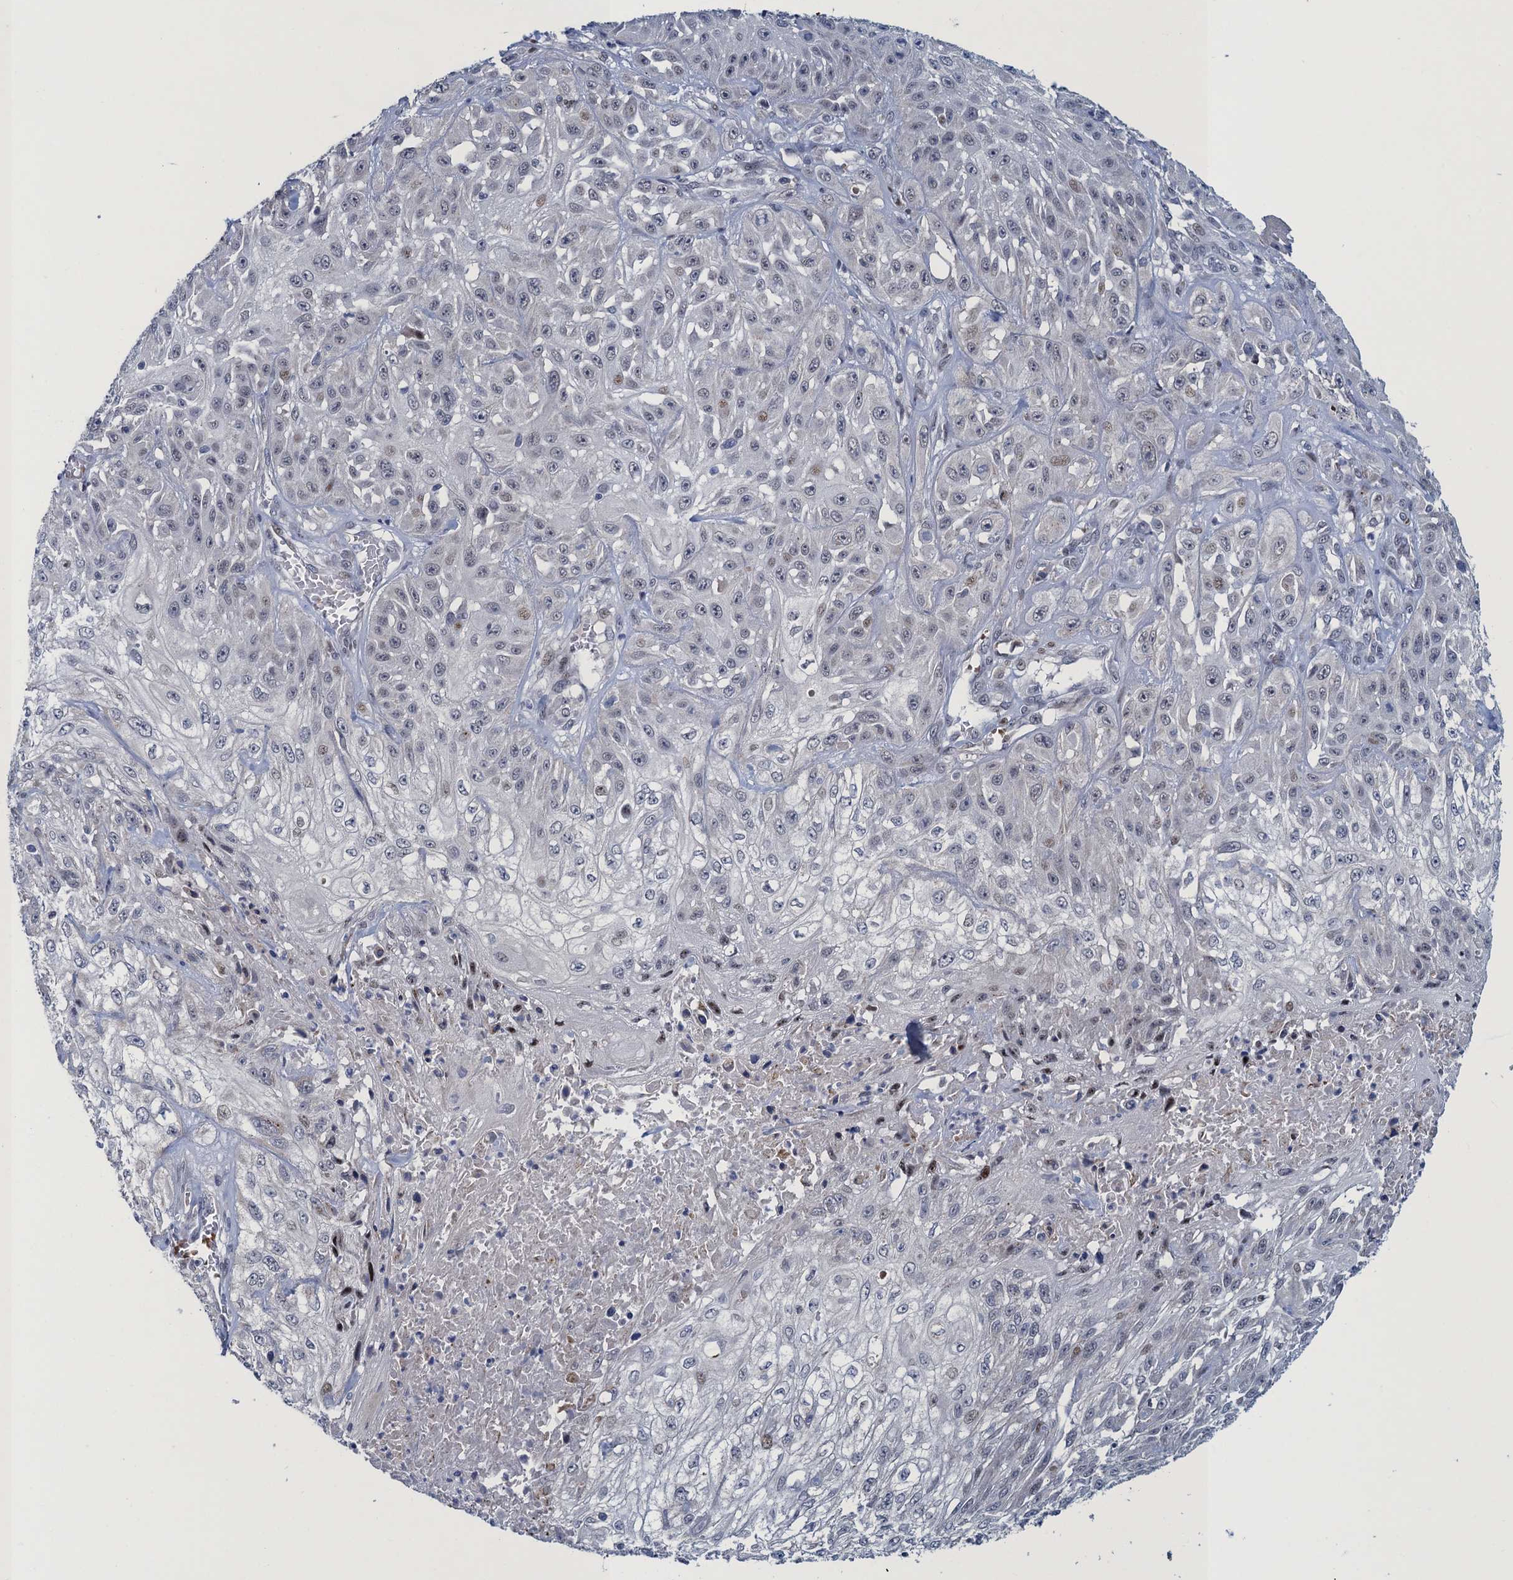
{"staining": {"intensity": "negative", "quantity": "none", "location": "none"}, "tissue": "skin cancer", "cell_type": "Tumor cells", "image_type": "cancer", "snomed": [{"axis": "morphology", "description": "Squamous cell carcinoma, NOS"}, {"axis": "morphology", "description": "Squamous cell carcinoma, metastatic, NOS"}, {"axis": "topography", "description": "Skin"}, {"axis": "topography", "description": "Lymph node"}], "caption": "Tumor cells are negative for protein expression in human skin squamous cell carcinoma.", "gene": "ATOSA", "patient": {"sex": "male", "age": 75}}